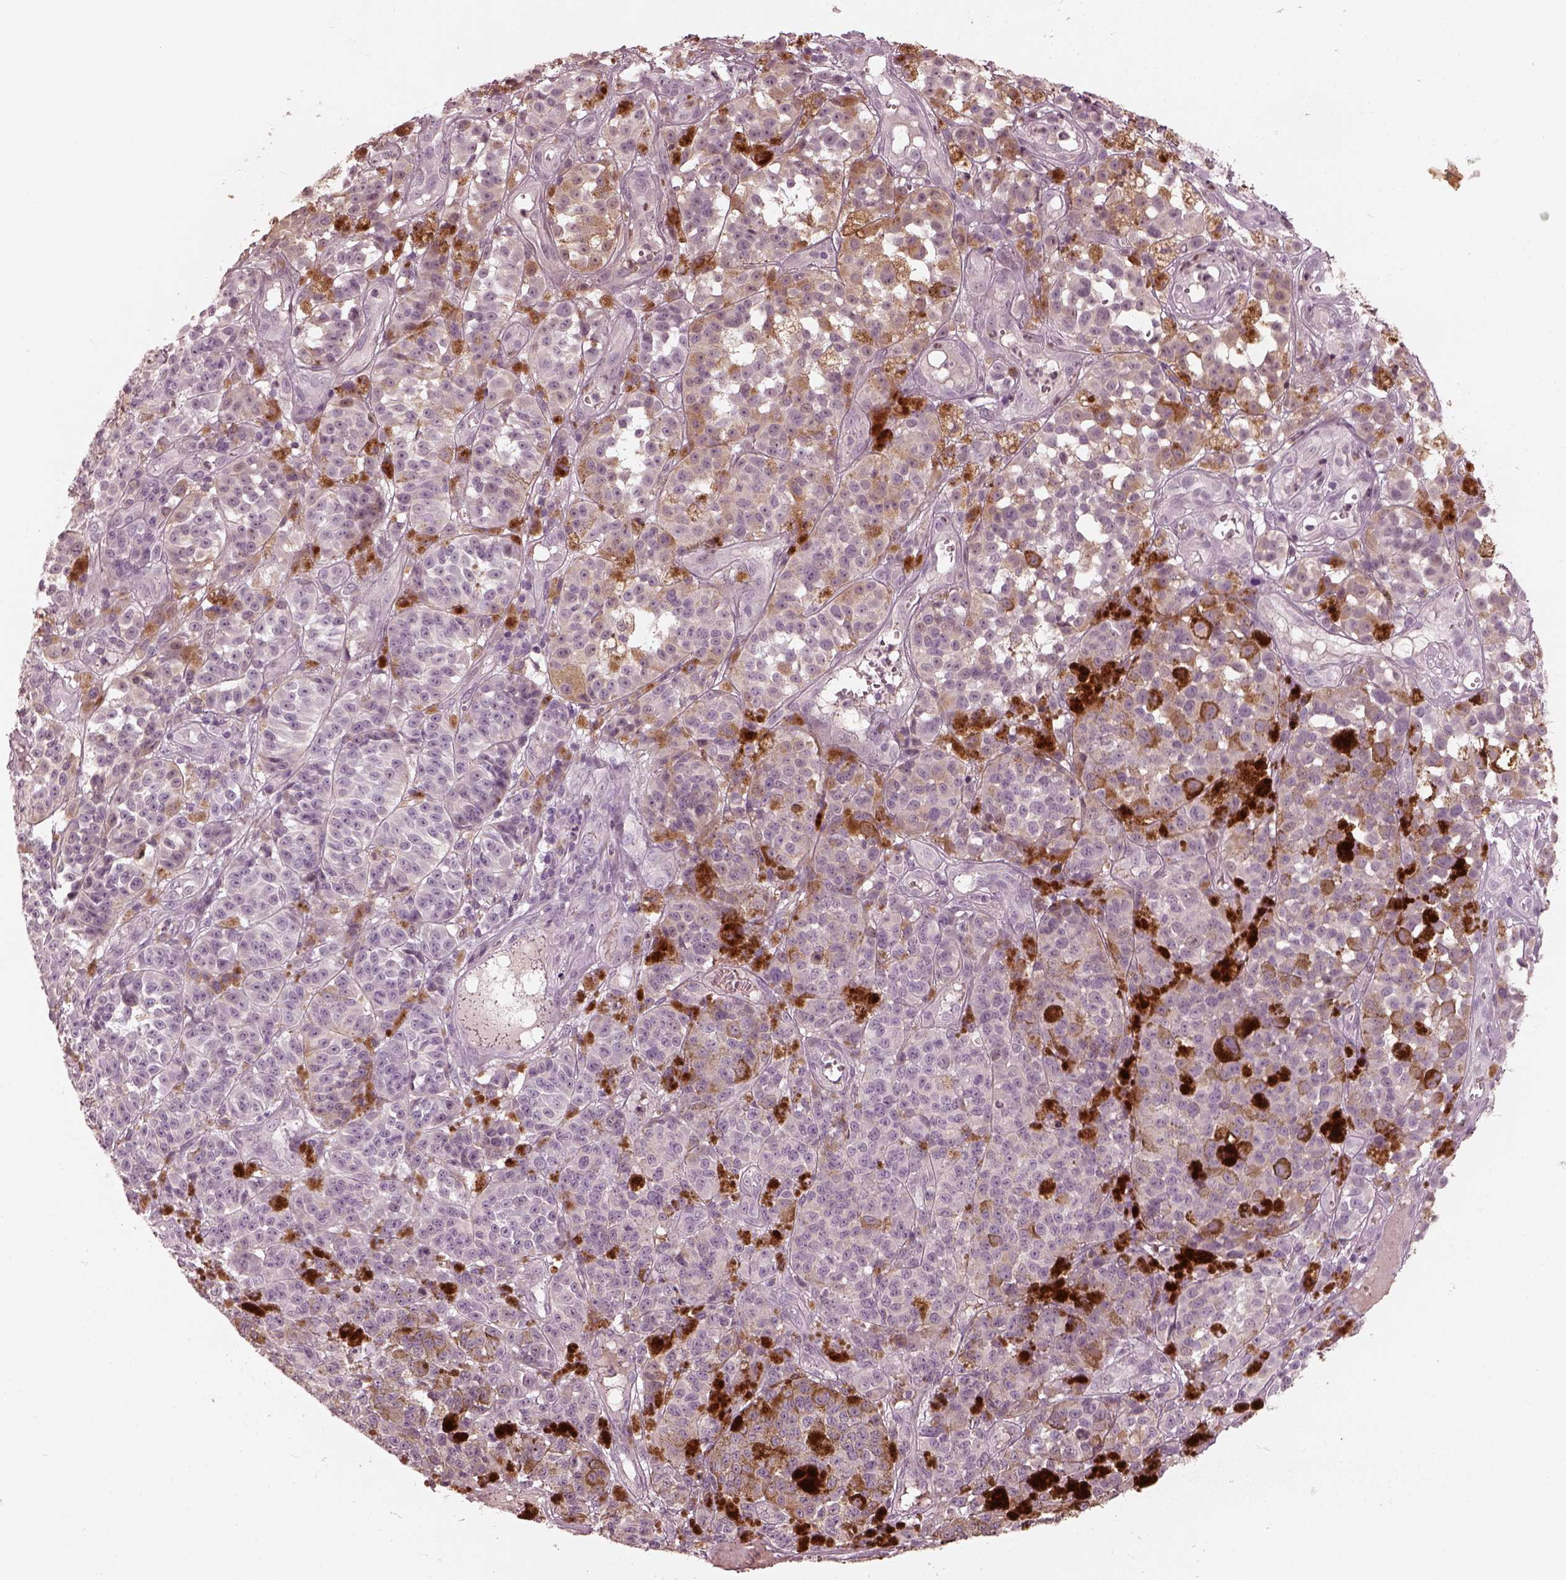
{"staining": {"intensity": "negative", "quantity": "none", "location": "none"}, "tissue": "melanoma", "cell_type": "Tumor cells", "image_type": "cancer", "snomed": [{"axis": "morphology", "description": "Malignant melanoma, NOS"}, {"axis": "topography", "description": "Skin"}], "caption": "Immunohistochemistry of human malignant melanoma demonstrates no staining in tumor cells.", "gene": "OPTC", "patient": {"sex": "female", "age": 58}}